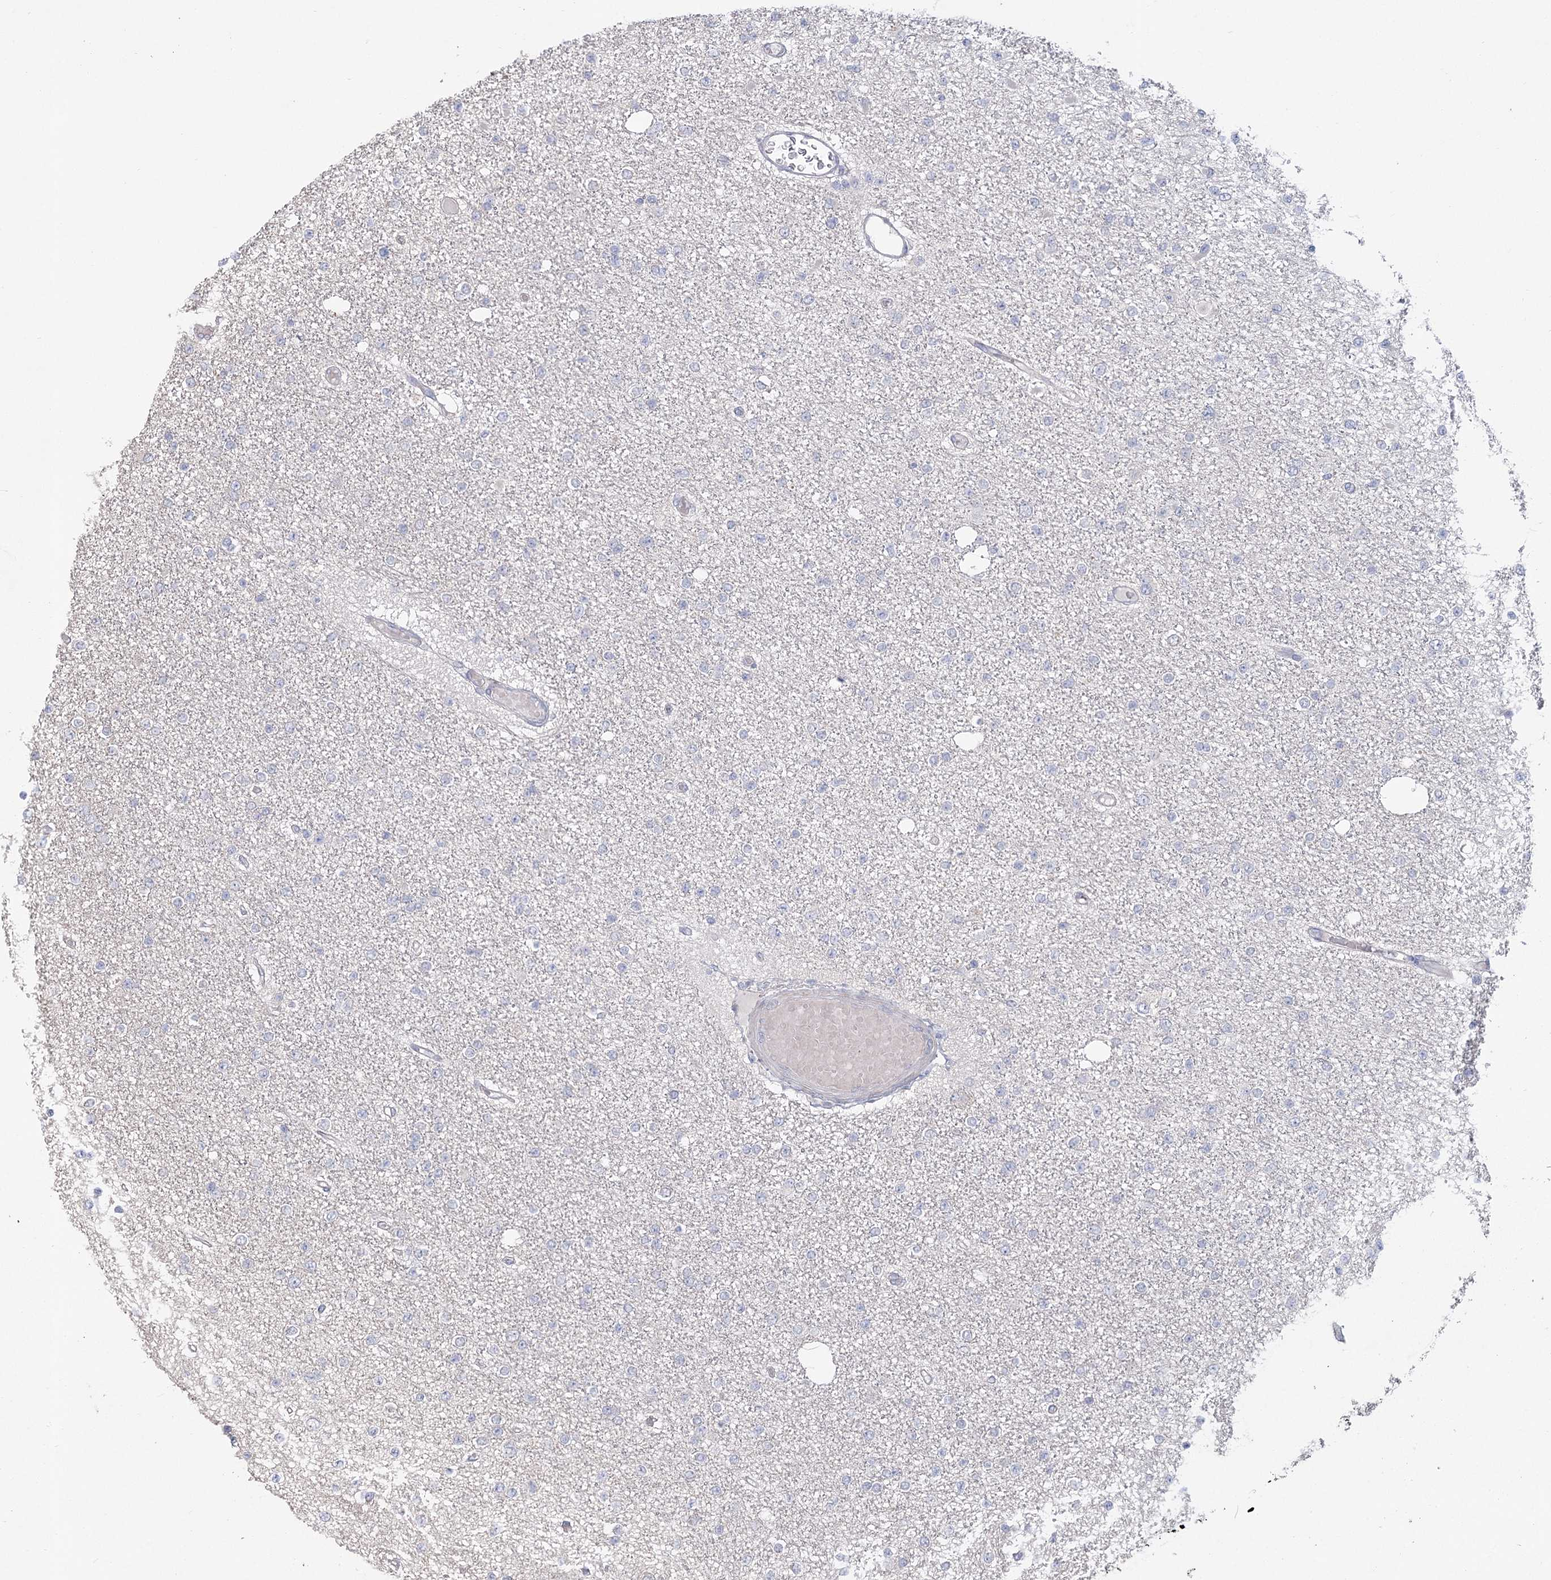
{"staining": {"intensity": "negative", "quantity": "none", "location": "none"}, "tissue": "glioma", "cell_type": "Tumor cells", "image_type": "cancer", "snomed": [{"axis": "morphology", "description": "Glioma, malignant, Low grade"}, {"axis": "topography", "description": "Brain"}], "caption": "IHC histopathology image of neoplastic tissue: malignant glioma (low-grade) stained with DAB (3,3'-diaminobenzidine) demonstrates no significant protein positivity in tumor cells.", "gene": "CNTLN", "patient": {"sex": "female", "age": 22}}